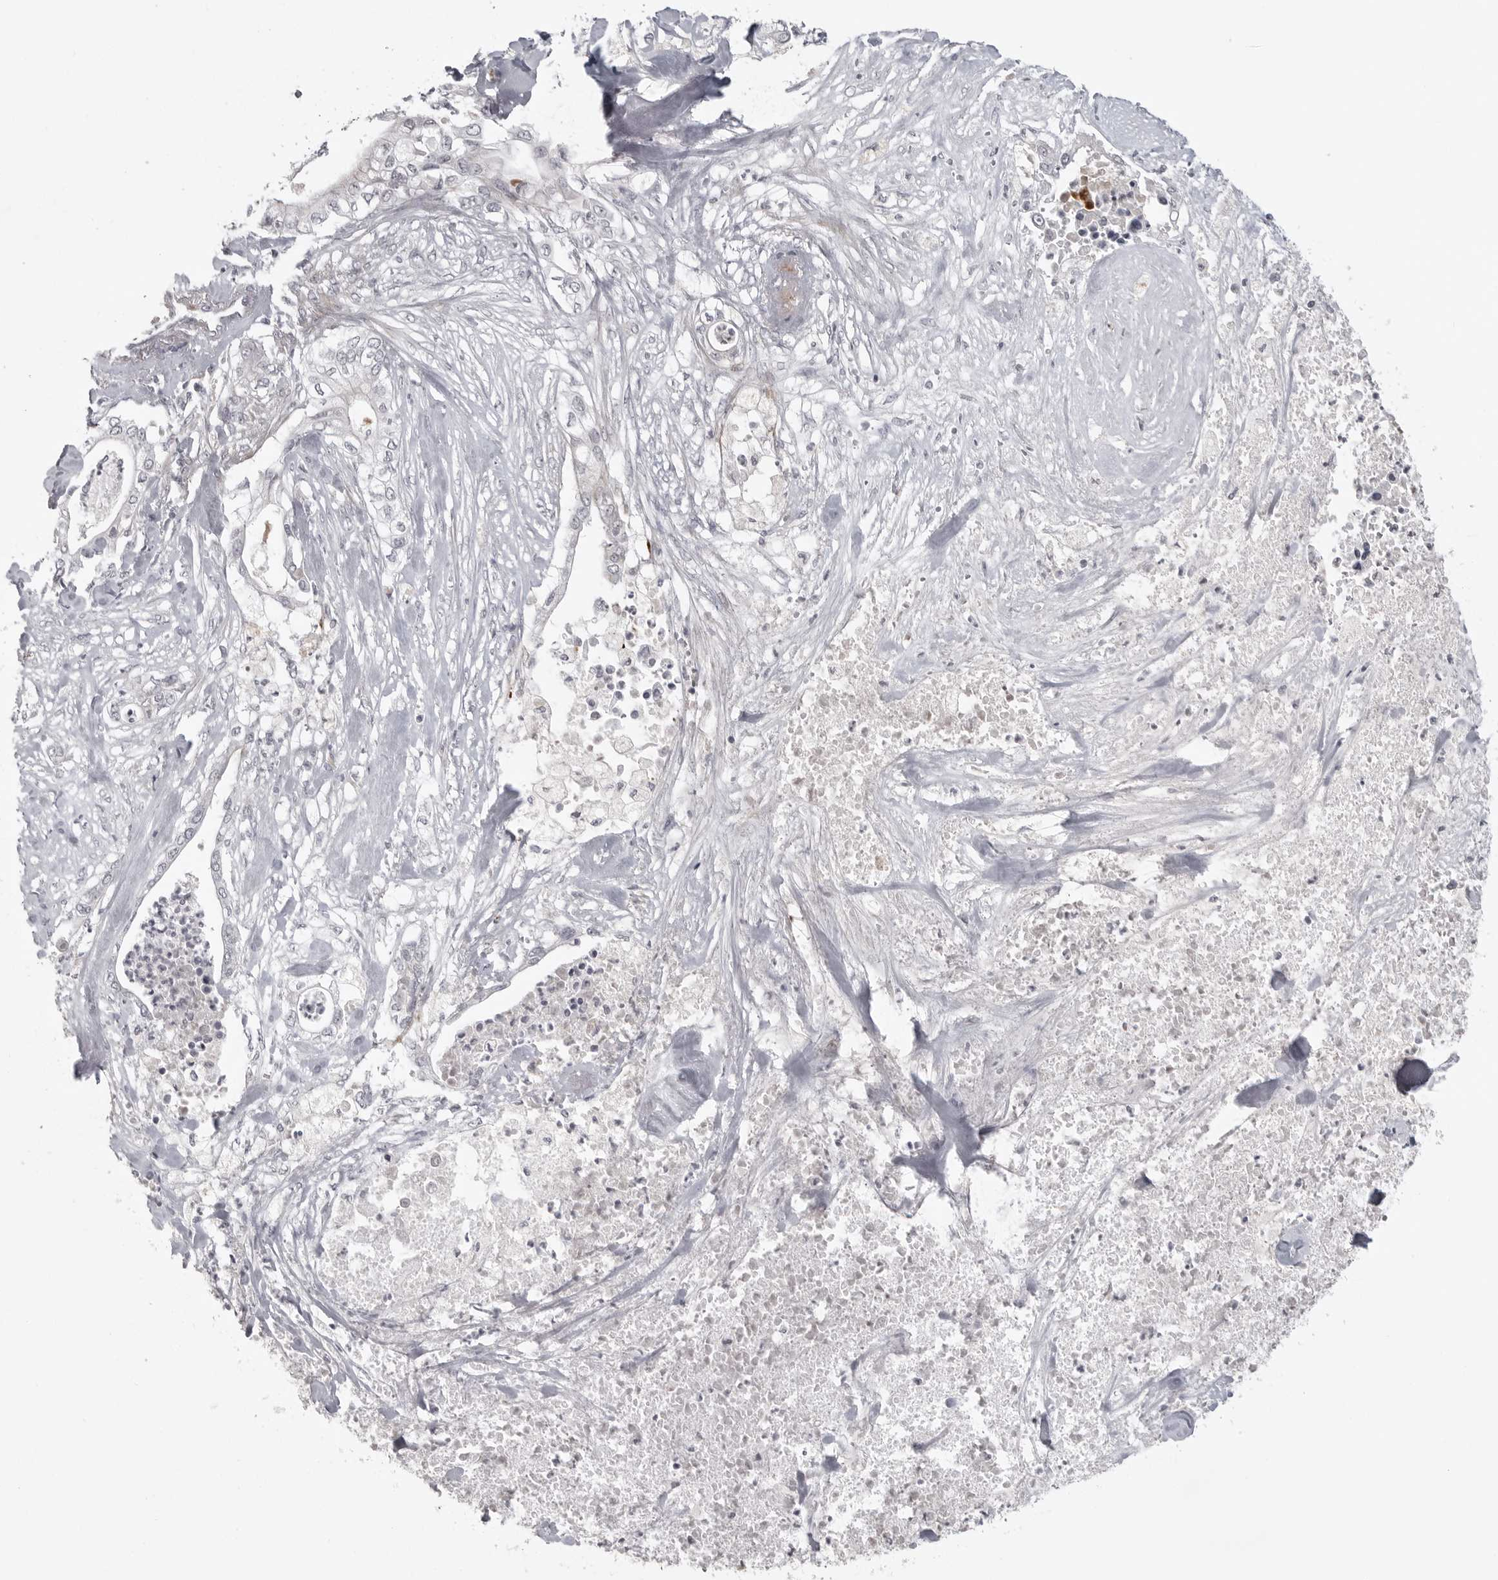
{"staining": {"intensity": "negative", "quantity": "none", "location": "none"}, "tissue": "pancreatic cancer", "cell_type": "Tumor cells", "image_type": "cancer", "snomed": [{"axis": "morphology", "description": "Adenocarcinoma, NOS"}, {"axis": "topography", "description": "Pancreas"}], "caption": "An image of human pancreatic adenocarcinoma is negative for staining in tumor cells. (Stains: DAB IHC with hematoxylin counter stain, Microscopy: brightfield microscopy at high magnification).", "gene": "CD300LD", "patient": {"sex": "female", "age": 78}}